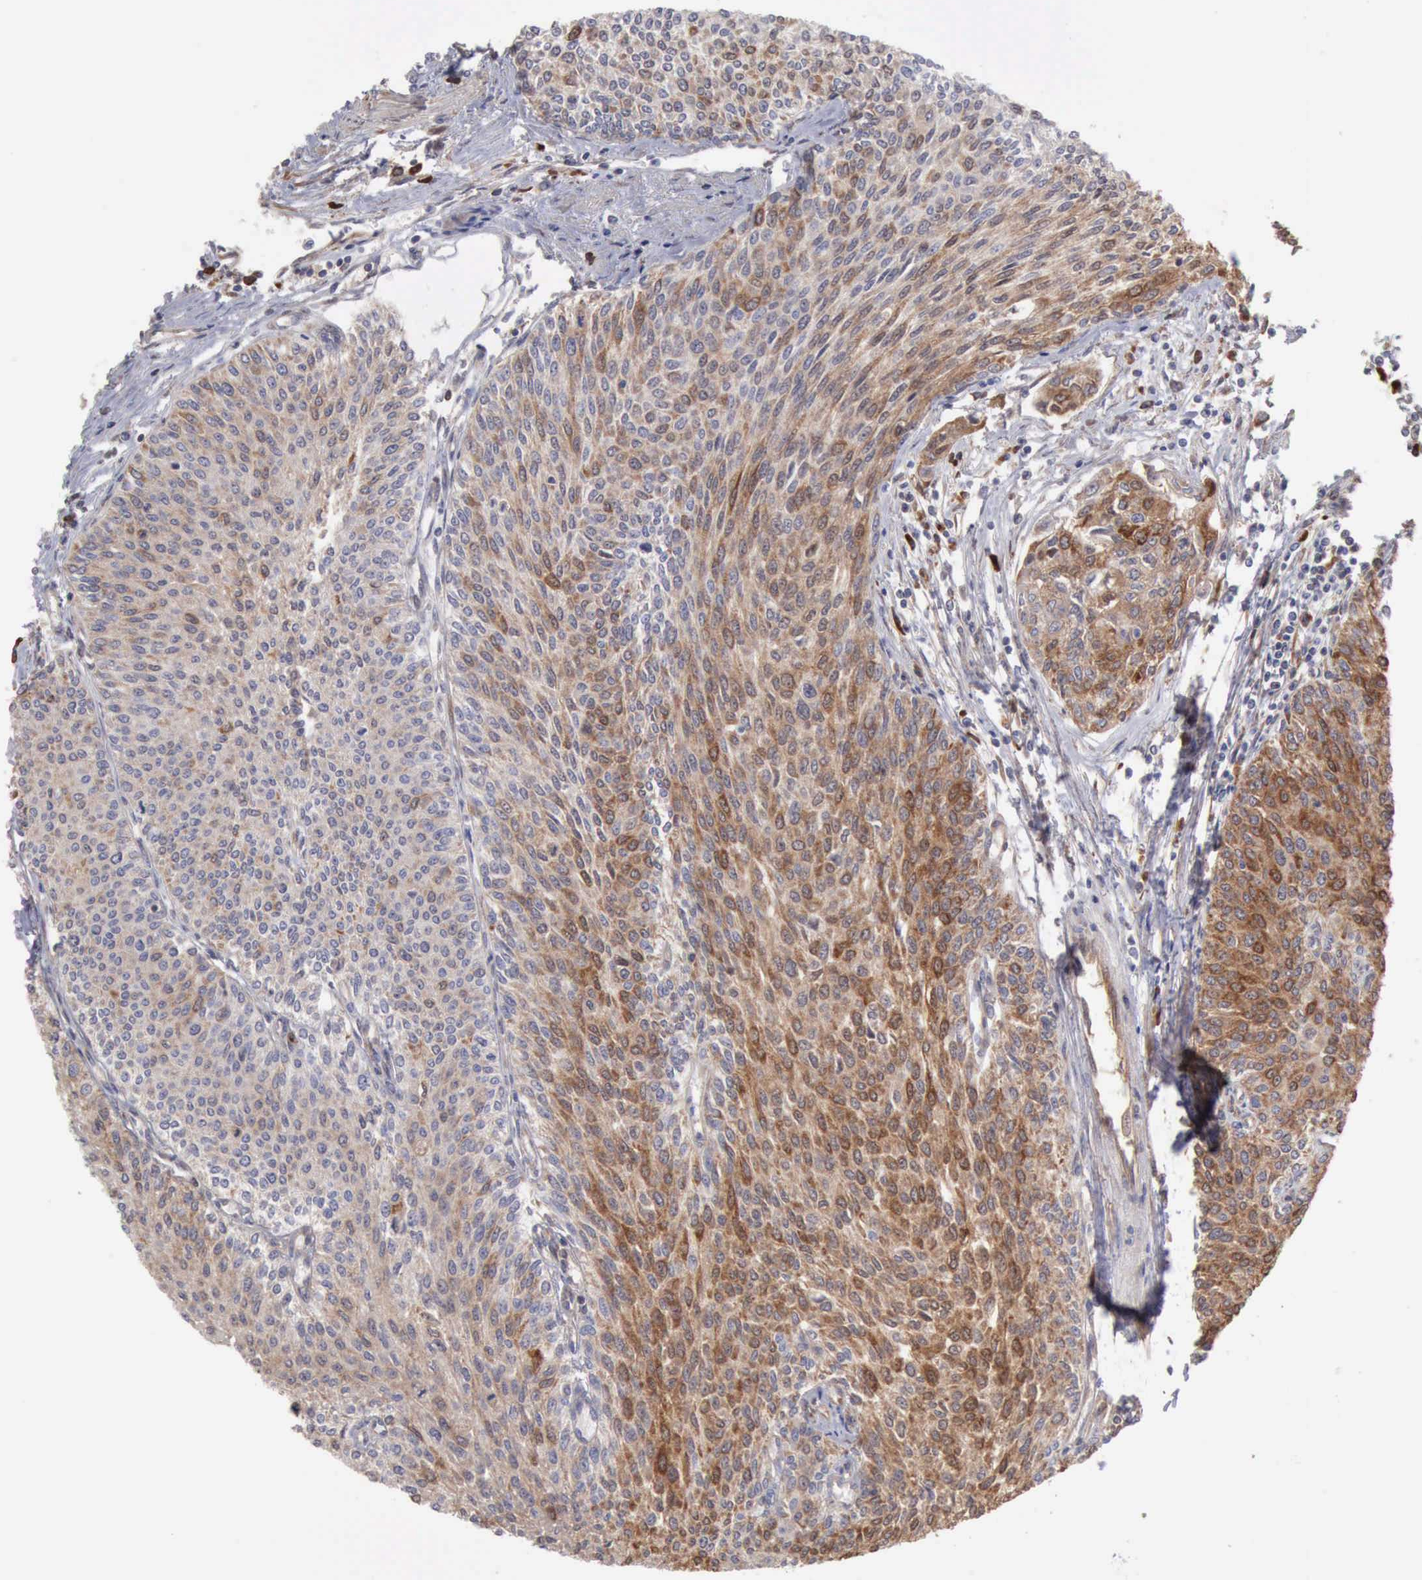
{"staining": {"intensity": "moderate", "quantity": ">75%", "location": "cytoplasmic/membranous"}, "tissue": "urothelial cancer", "cell_type": "Tumor cells", "image_type": "cancer", "snomed": [{"axis": "morphology", "description": "Urothelial carcinoma, Low grade"}, {"axis": "topography", "description": "Urinary bladder"}], "caption": "Immunohistochemical staining of urothelial cancer shows medium levels of moderate cytoplasmic/membranous protein staining in approximately >75% of tumor cells.", "gene": "APOL2", "patient": {"sex": "female", "age": 73}}